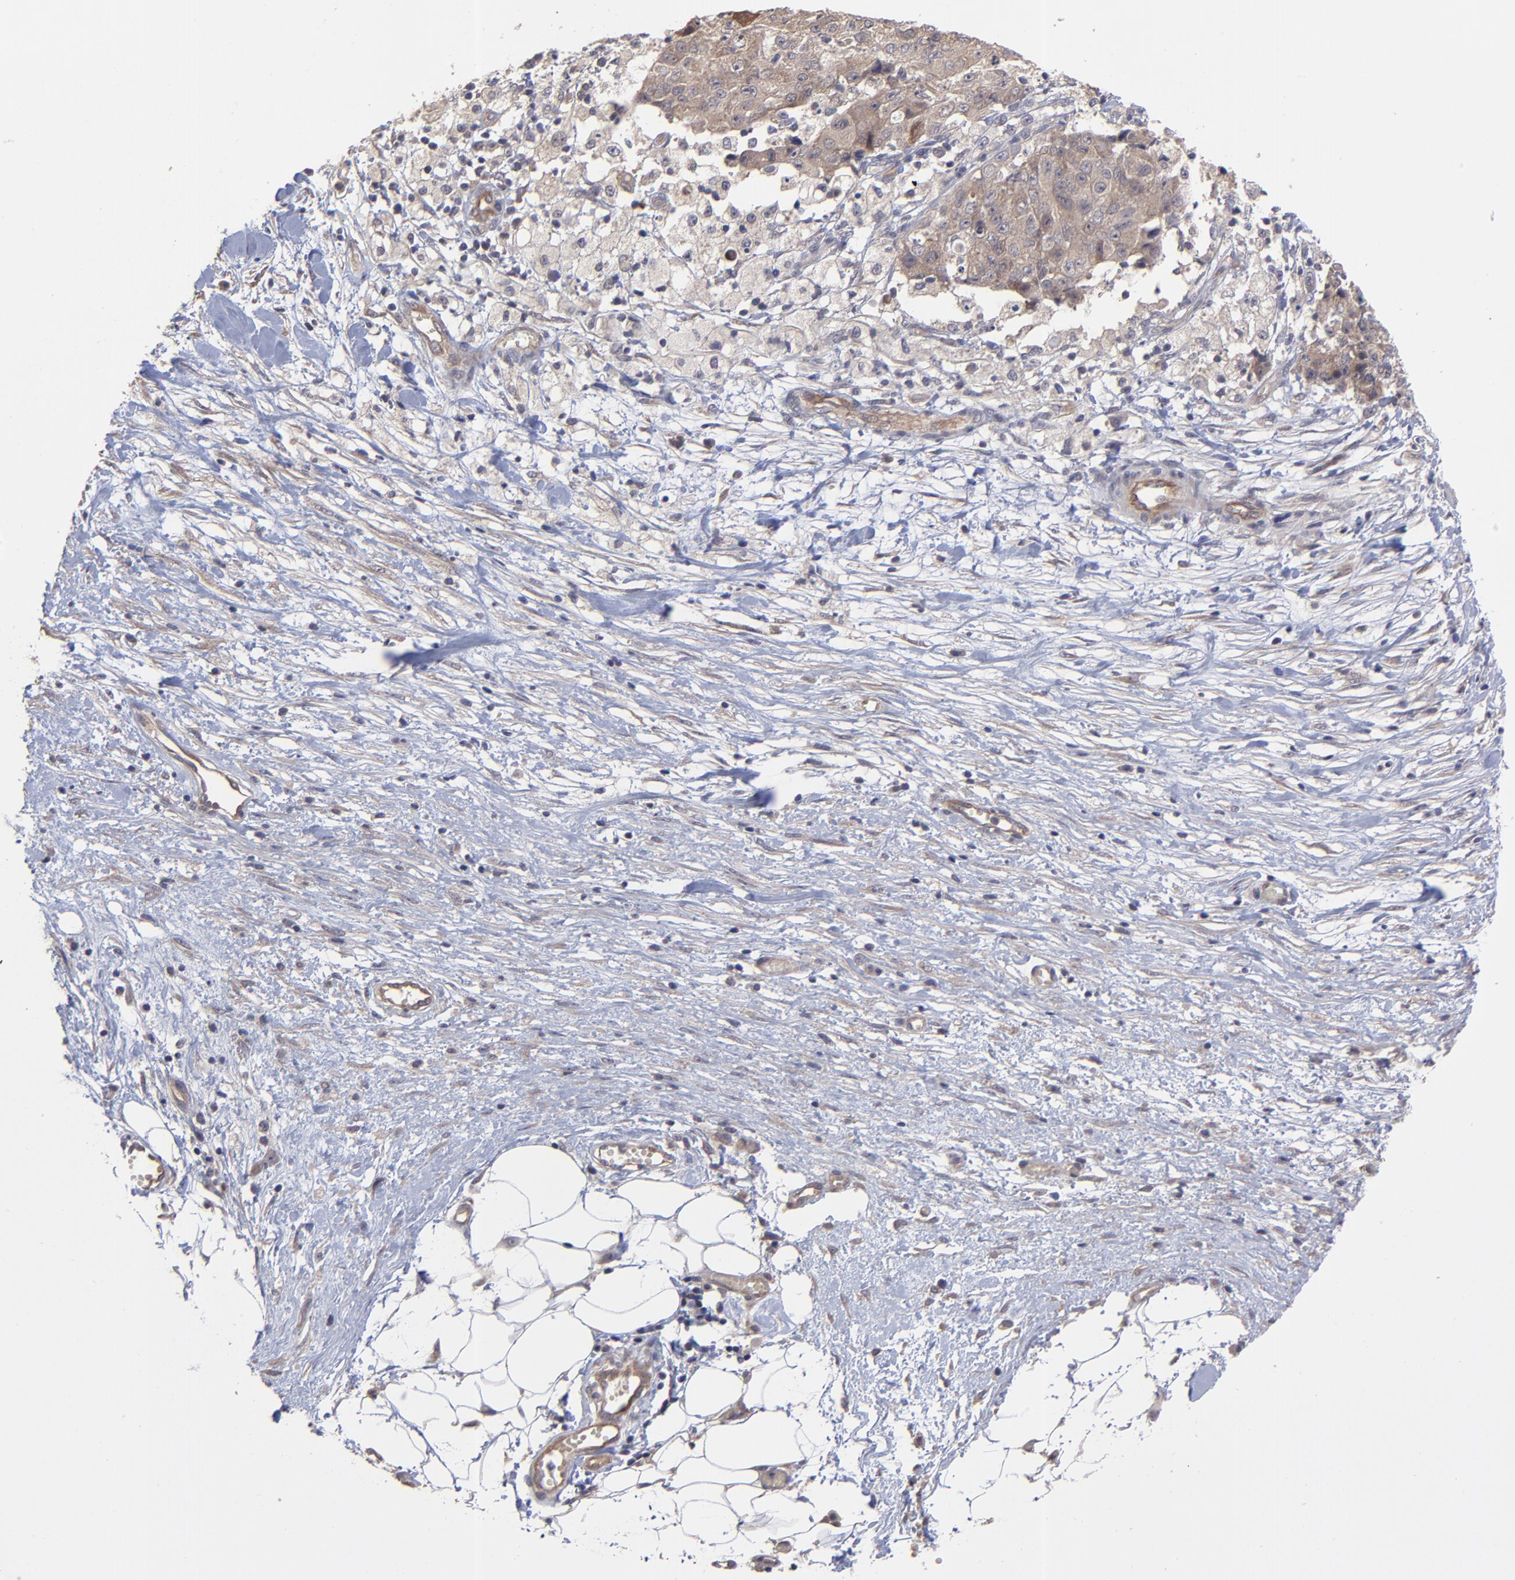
{"staining": {"intensity": "weak", "quantity": "25%-75%", "location": "cytoplasmic/membranous"}, "tissue": "ovarian cancer", "cell_type": "Tumor cells", "image_type": "cancer", "snomed": [{"axis": "morphology", "description": "Carcinoma, endometroid"}, {"axis": "topography", "description": "Ovary"}], "caption": "The photomicrograph reveals immunohistochemical staining of ovarian cancer (endometroid carcinoma). There is weak cytoplasmic/membranous positivity is appreciated in approximately 25%-75% of tumor cells.", "gene": "ZNF780B", "patient": {"sex": "female", "age": 42}}